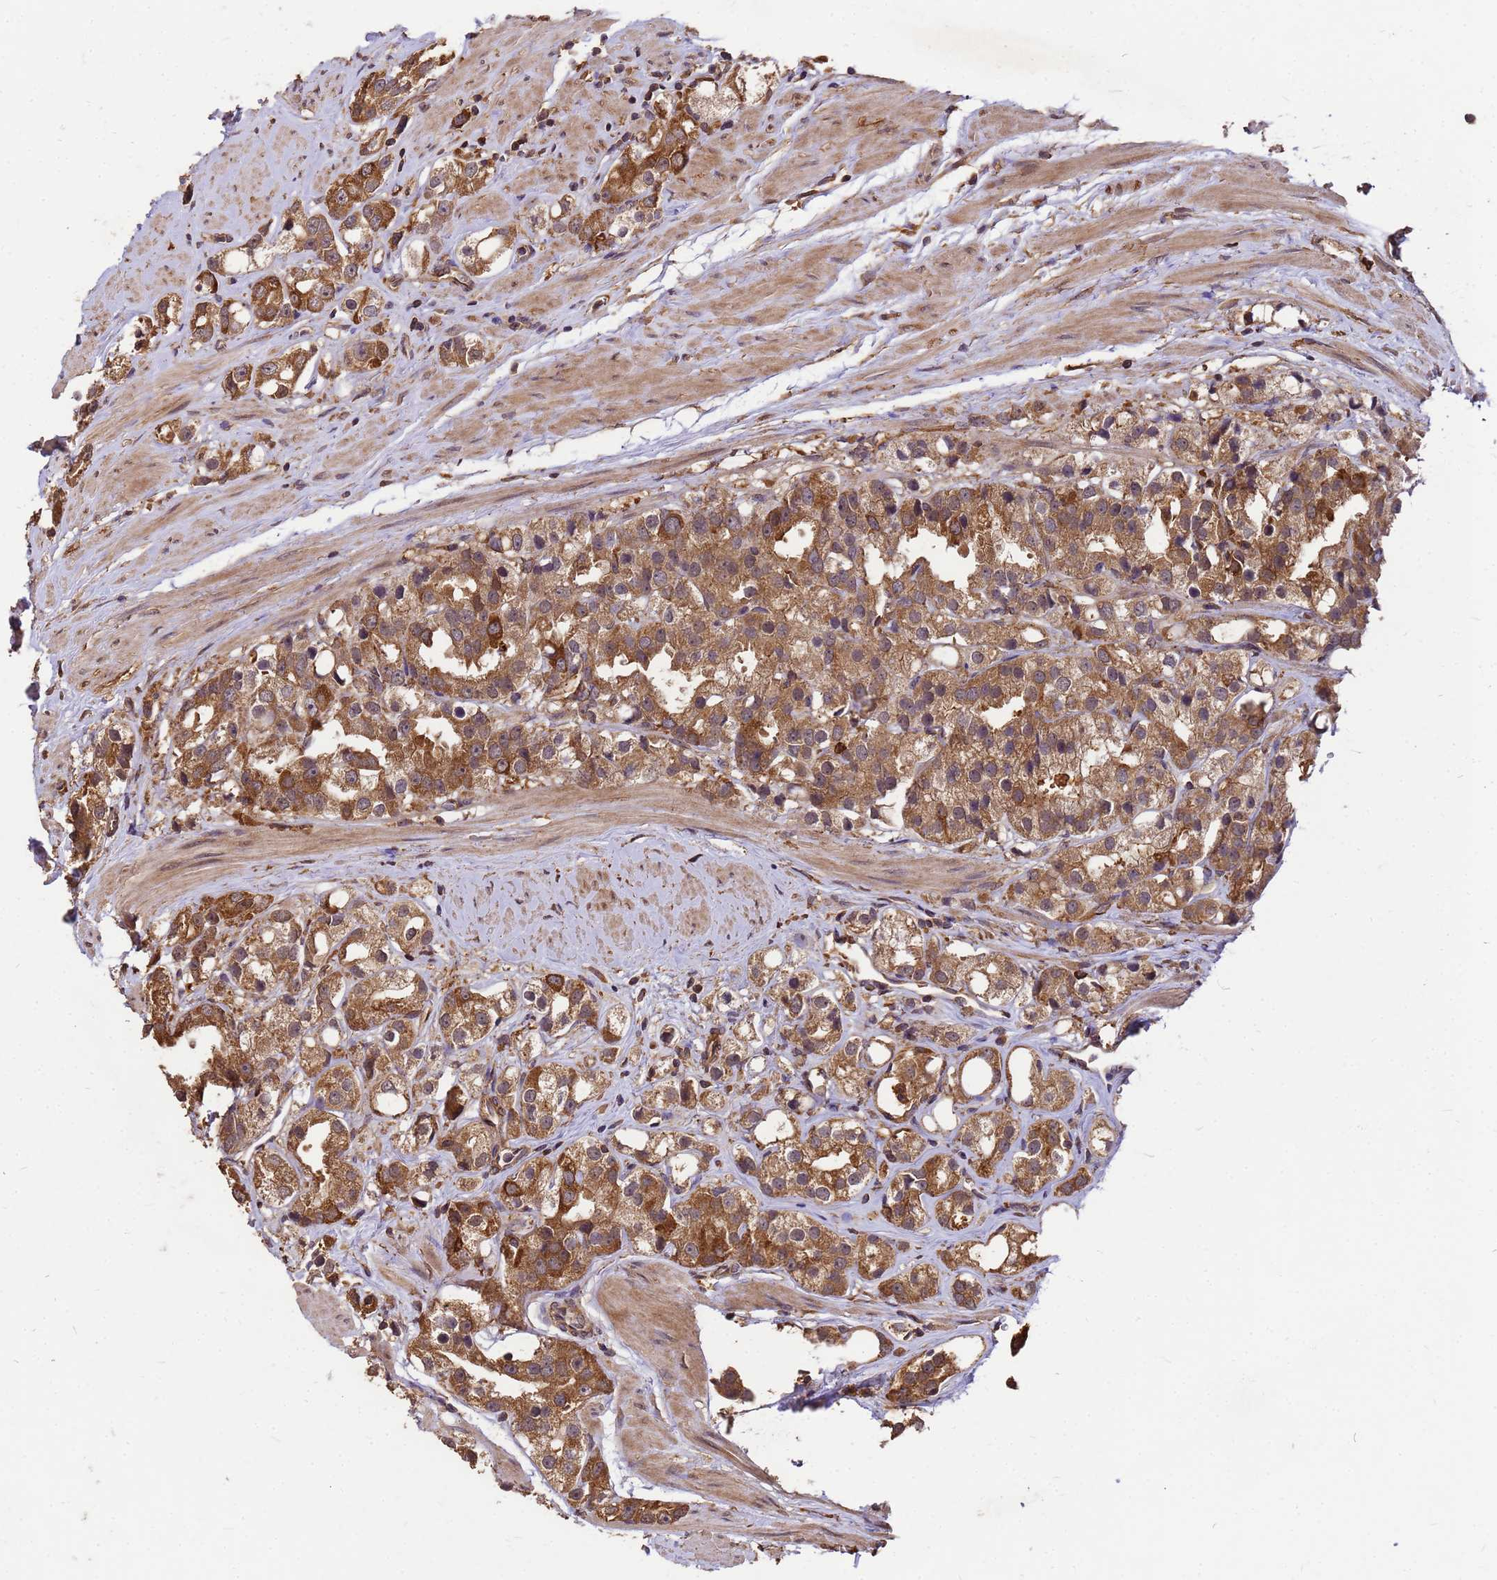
{"staining": {"intensity": "moderate", "quantity": ">75%", "location": "cytoplasmic/membranous"}, "tissue": "prostate cancer", "cell_type": "Tumor cells", "image_type": "cancer", "snomed": [{"axis": "morphology", "description": "Adenocarcinoma, NOS"}, {"axis": "topography", "description": "Prostate"}], "caption": "Protein analysis of prostate cancer (adenocarcinoma) tissue reveals moderate cytoplasmic/membranous positivity in approximately >75% of tumor cells. (DAB (3,3'-diaminobenzidine) = brown stain, brightfield microscopy at high magnification).", "gene": "ZNF618", "patient": {"sex": "male", "age": 79}}